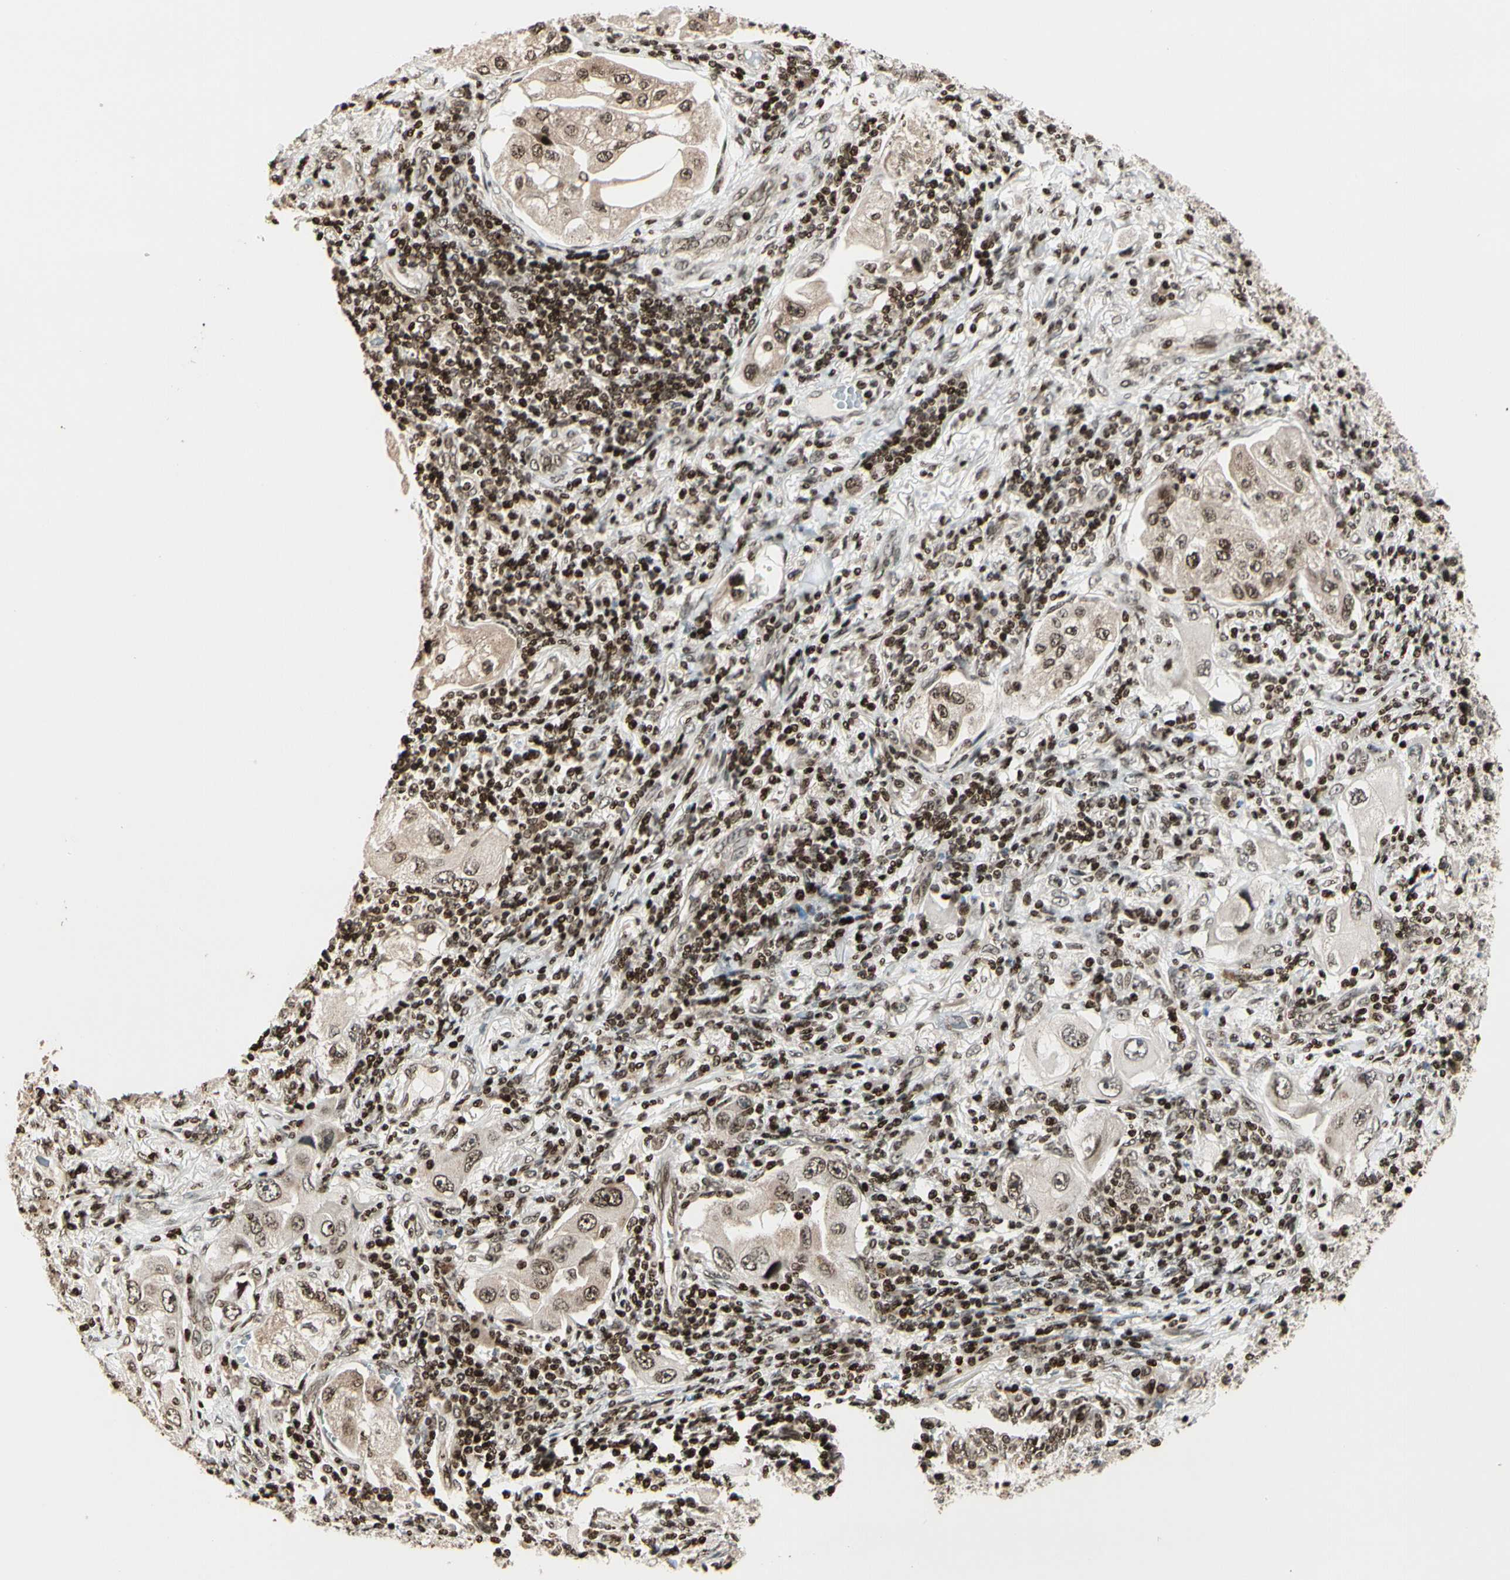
{"staining": {"intensity": "weak", "quantity": ">75%", "location": "nuclear"}, "tissue": "lung cancer", "cell_type": "Tumor cells", "image_type": "cancer", "snomed": [{"axis": "morphology", "description": "Adenocarcinoma, NOS"}, {"axis": "topography", "description": "Lung"}], "caption": "Tumor cells display low levels of weak nuclear positivity in about >75% of cells in adenocarcinoma (lung). The staining was performed using DAB (3,3'-diaminobenzidine), with brown indicating positive protein expression. Nuclei are stained blue with hematoxylin.", "gene": "TSHZ3", "patient": {"sex": "female", "age": 65}}